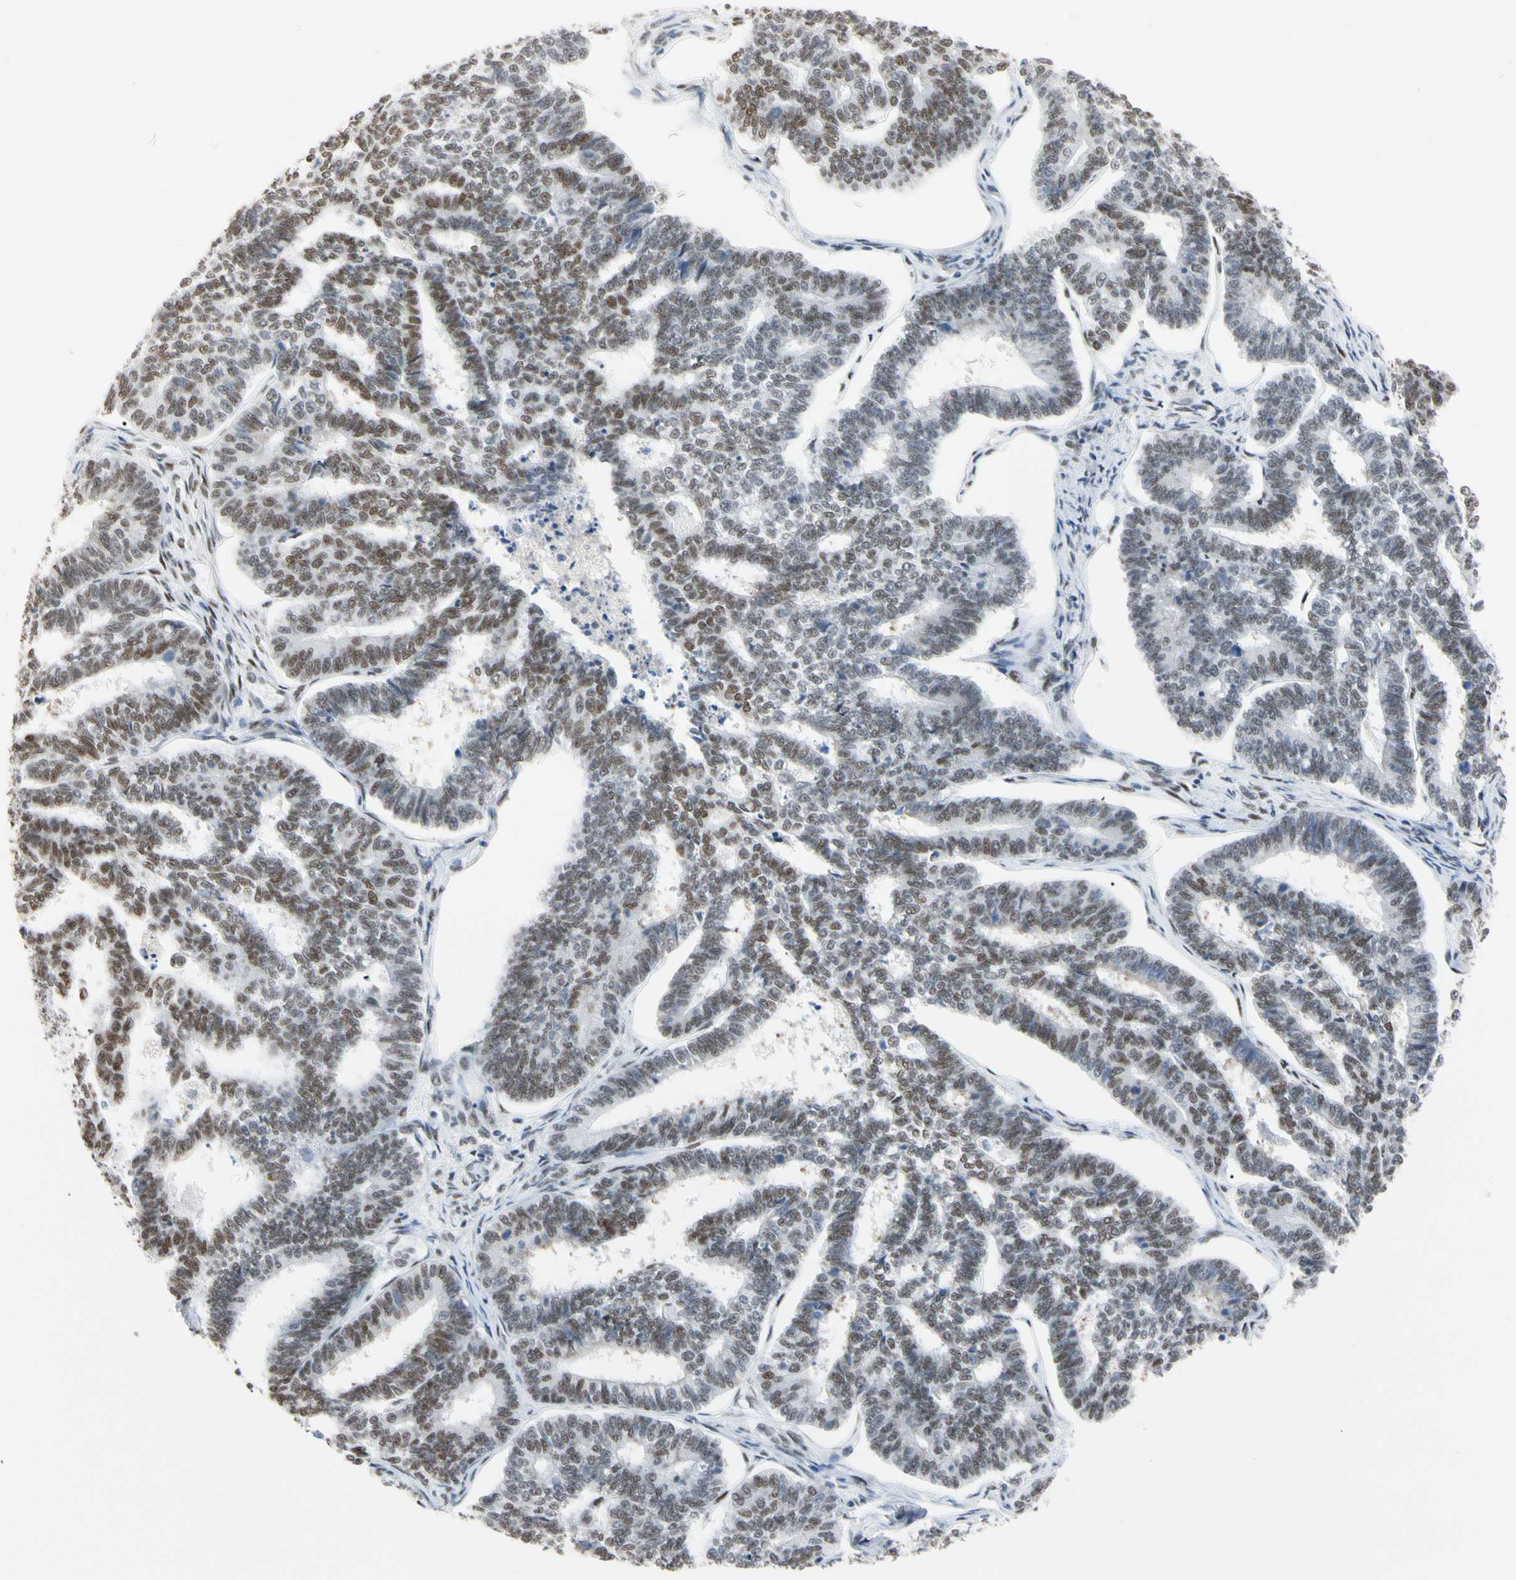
{"staining": {"intensity": "moderate", "quantity": "25%-75%", "location": "nuclear"}, "tissue": "endometrial cancer", "cell_type": "Tumor cells", "image_type": "cancer", "snomed": [{"axis": "morphology", "description": "Adenocarcinoma, NOS"}, {"axis": "topography", "description": "Endometrium"}], "caption": "Endometrial adenocarcinoma was stained to show a protein in brown. There is medium levels of moderate nuclear positivity in about 25%-75% of tumor cells. The staining was performed using DAB, with brown indicating positive protein expression. Nuclei are stained blue with hematoxylin.", "gene": "FAM98B", "patient": {"sex": "female", "age": 70}}